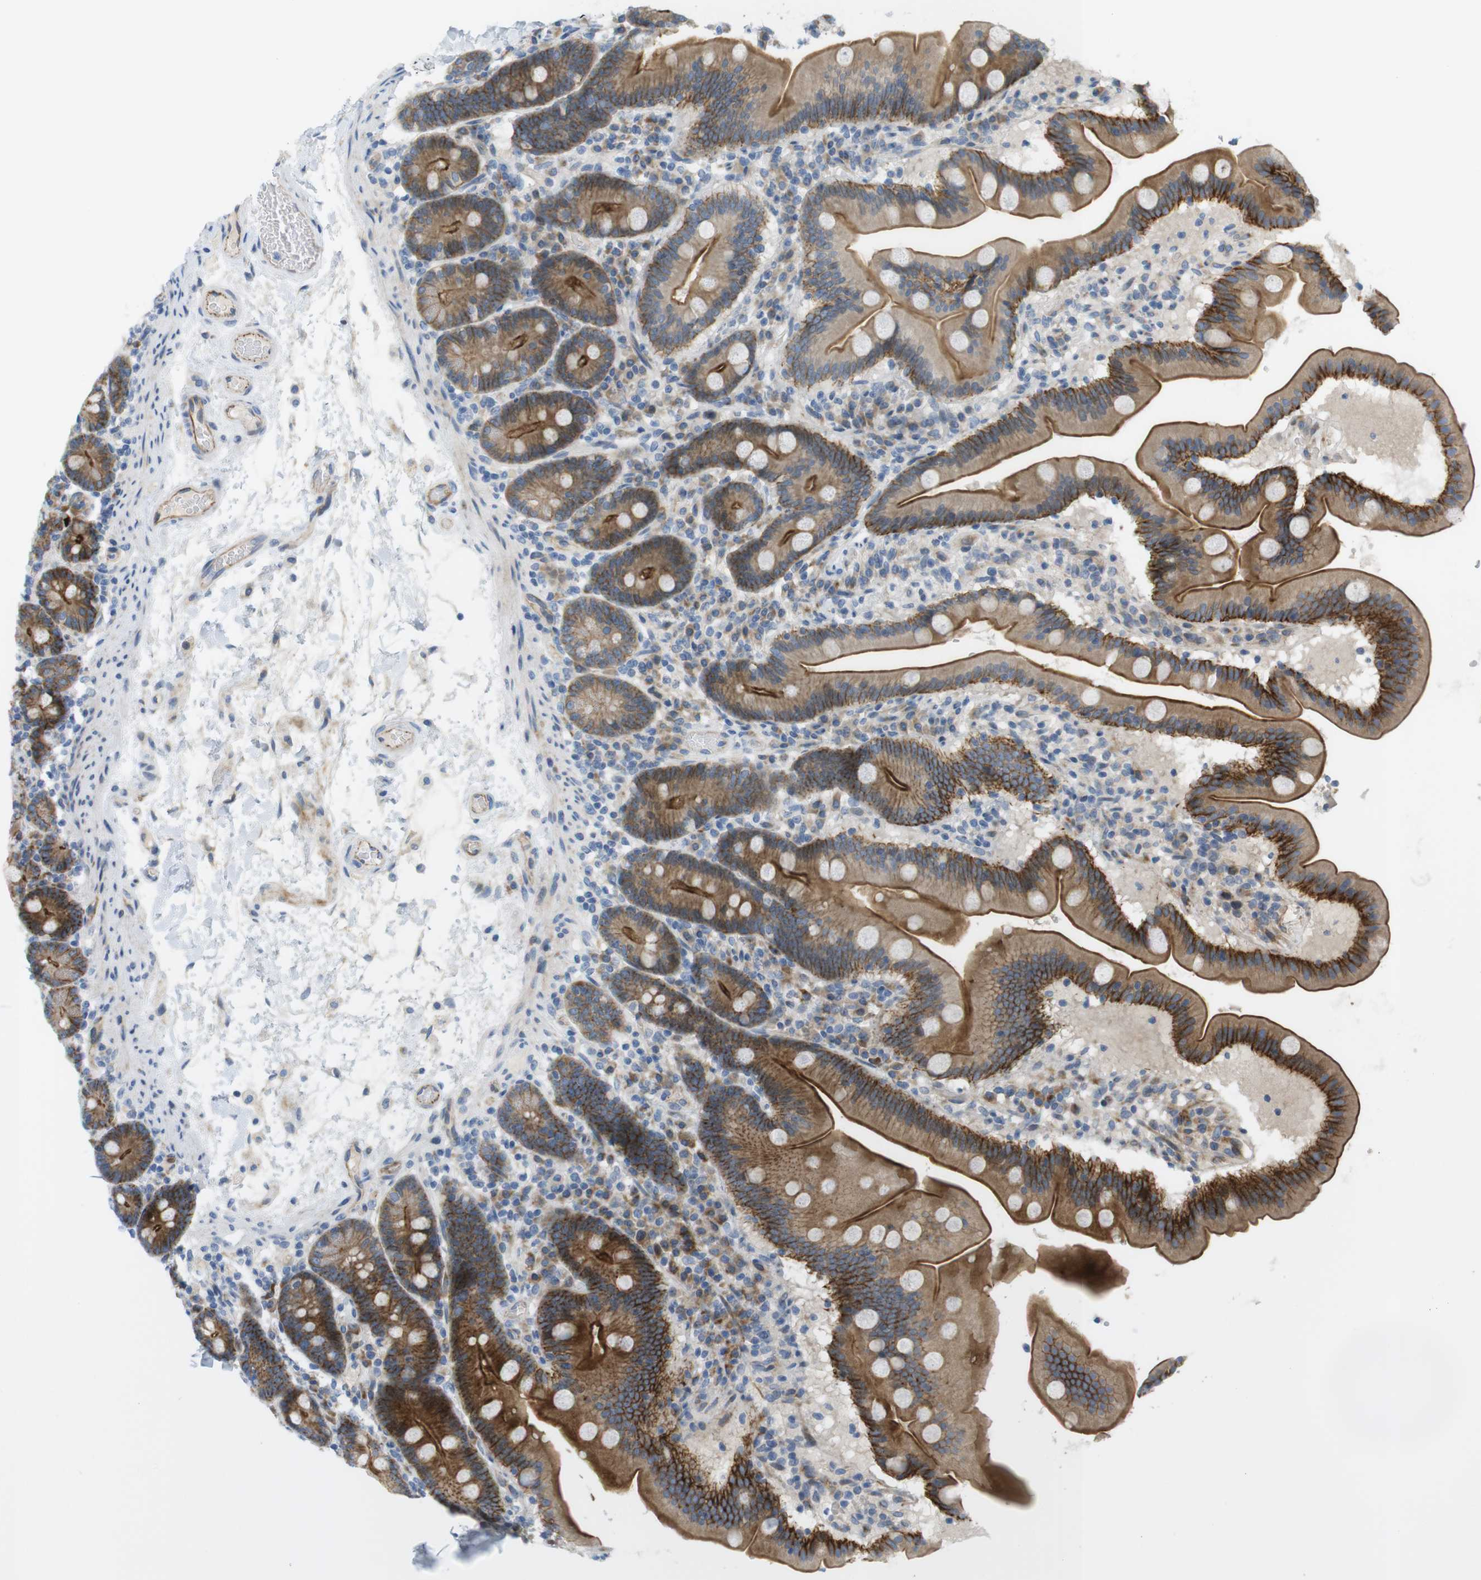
{"staining": {"intensity": "strong", "quantity": ">75%", "location": "cytoplasmic/membranous"}, "tissue": "duodenum", "cell_type": "Glandular cells", "image_type": "normal", "snomed": [{"axis": "morphology", "description": "Normal tissue, NOS"}, {"axis": "topography", "description": "Duodenum"}], "caption": "Immunohistochemistry (IHC) image of benign duodenum stained for a protein (brown), which reveals high levels of strong cytoplasmic/membranous positivity in approximately >75% of glandular cells.", "gene": "GJC3", "patient": {"sex": "male", "age": 54}}